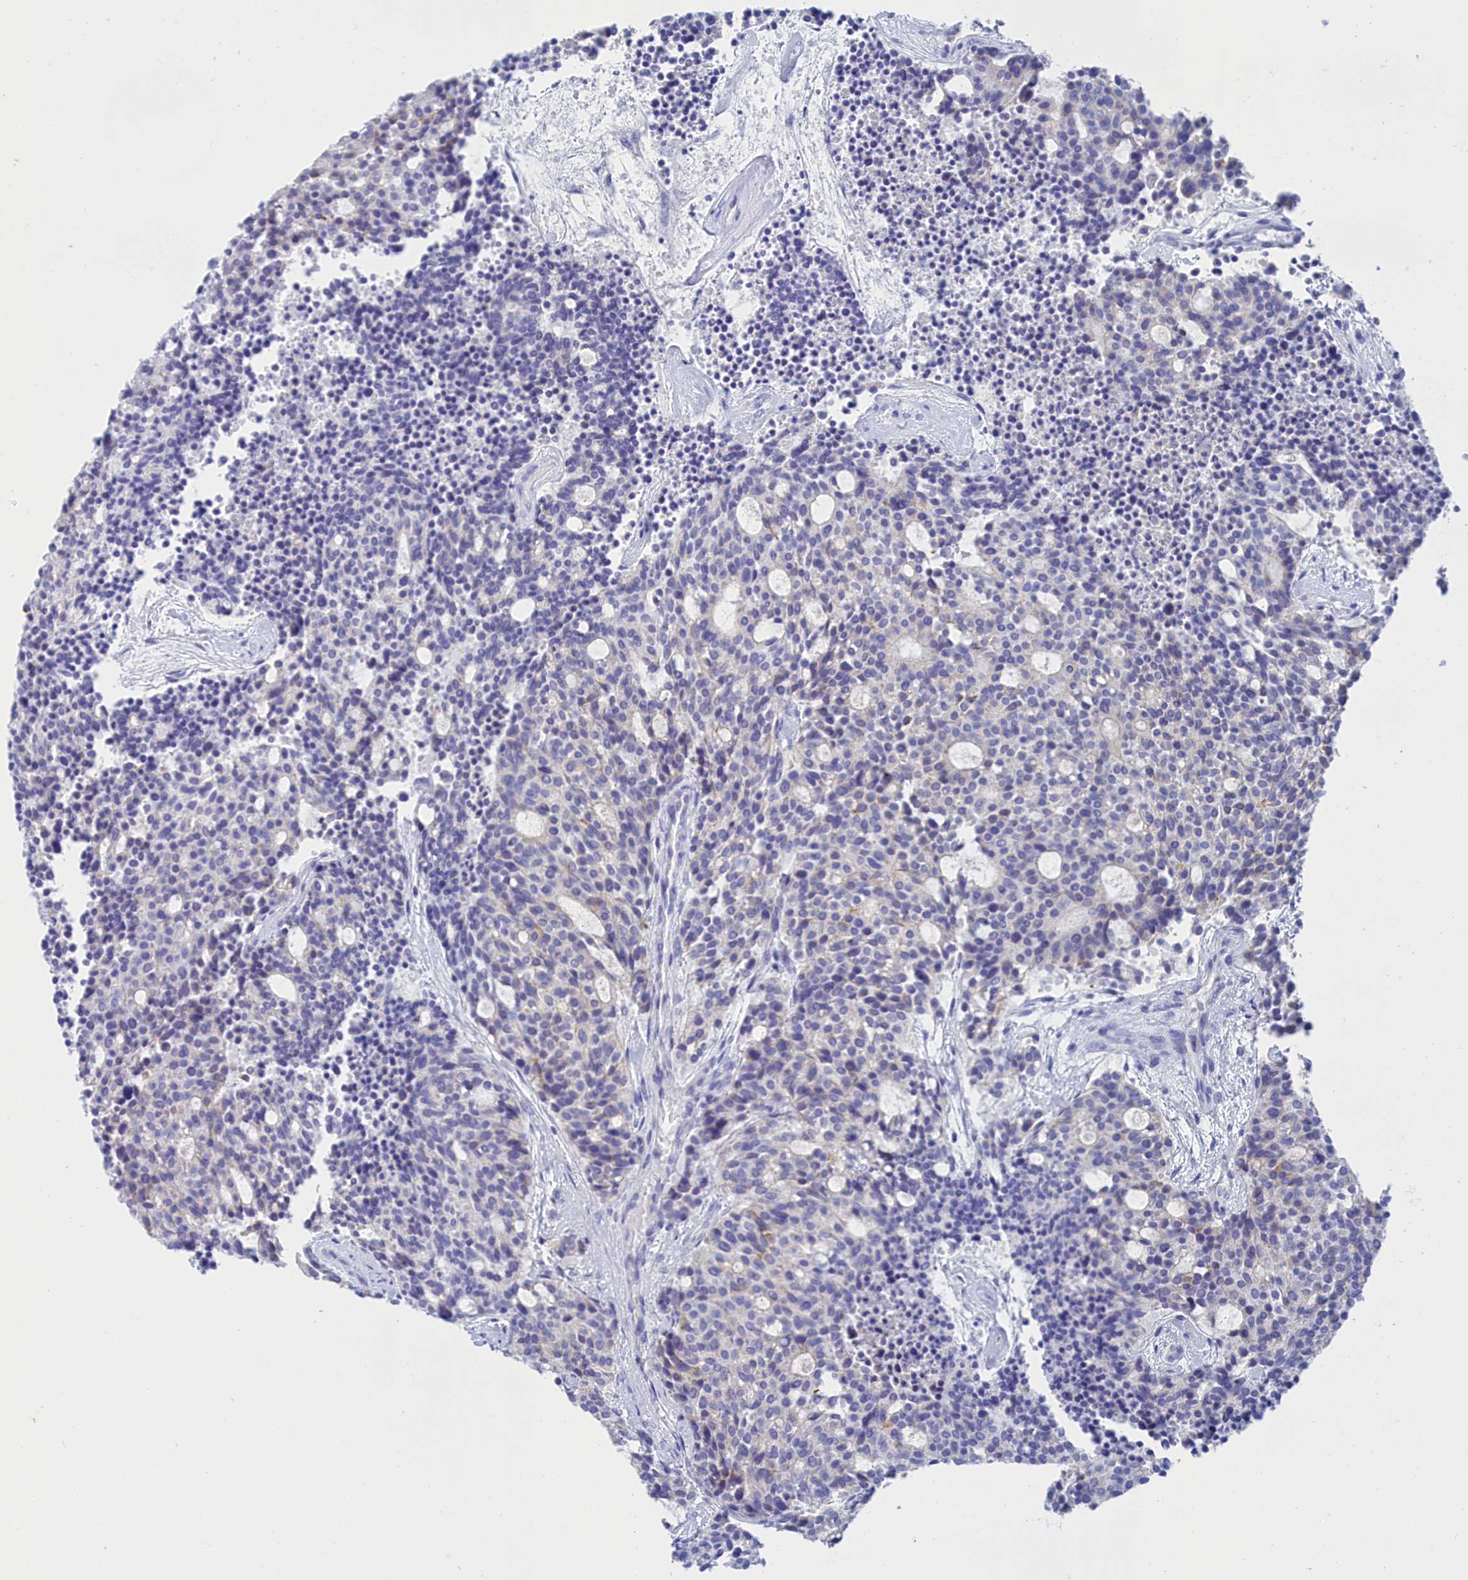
{"staining": {"intensity": "negative", "quantity": "none", "location": "none"}, "tissue": "carcinoid", "cell_type": "Tumor cells", "image_type": "cancer", "snomed": [{"axis": "morphology", "description": "Carcinoid, malignant, NOS"}, {"axis": "topography", "description": "Pancreas"}], "caption": "Micrograph shows no protein staining in tumor cells of carcinoid tissue.", "gene": "TRIM10", "patient": {"sex": "female", "age": 54}}